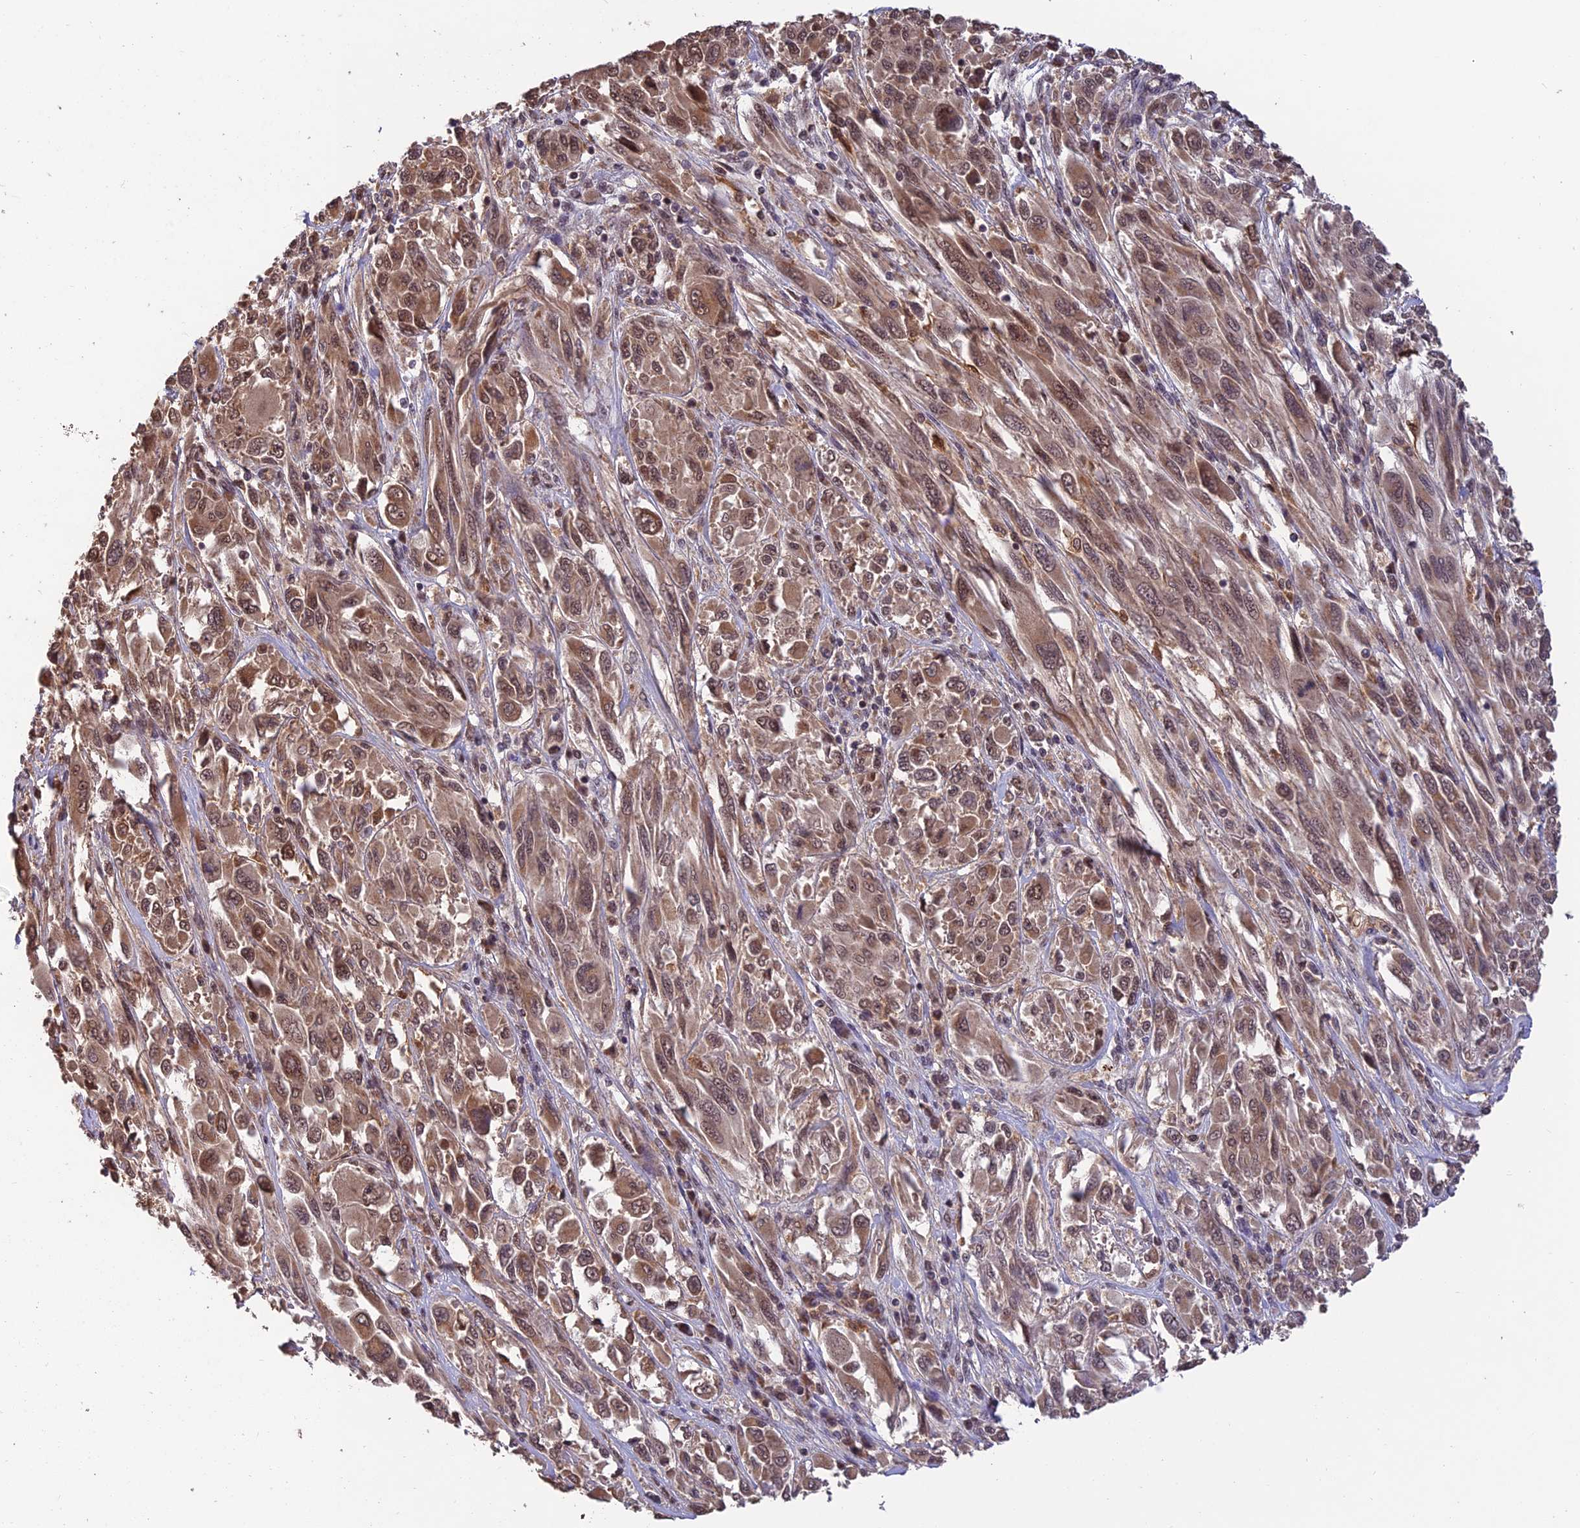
{"staining": {"intensity": "moderate", "quantity": ">75%", "location": "cytoplasmic/membranous,nuclear"}, "tissue": "melanoma", "cell_type": "Tumor cells", "image_type": "cancer", "snomed": [{"axis": "morphology", "description": "Malignant melanoma, NOS"}, {"axis": "topography", "description": "Skin"}], "caption": "The micrograph shows a brown stain indicating the presence of a protein in the cytoplasmic/membranous and nuclear of tumor cells in melanoma.", "gene": "MNS1", "patient": {"sex": "female", "age": 91}}